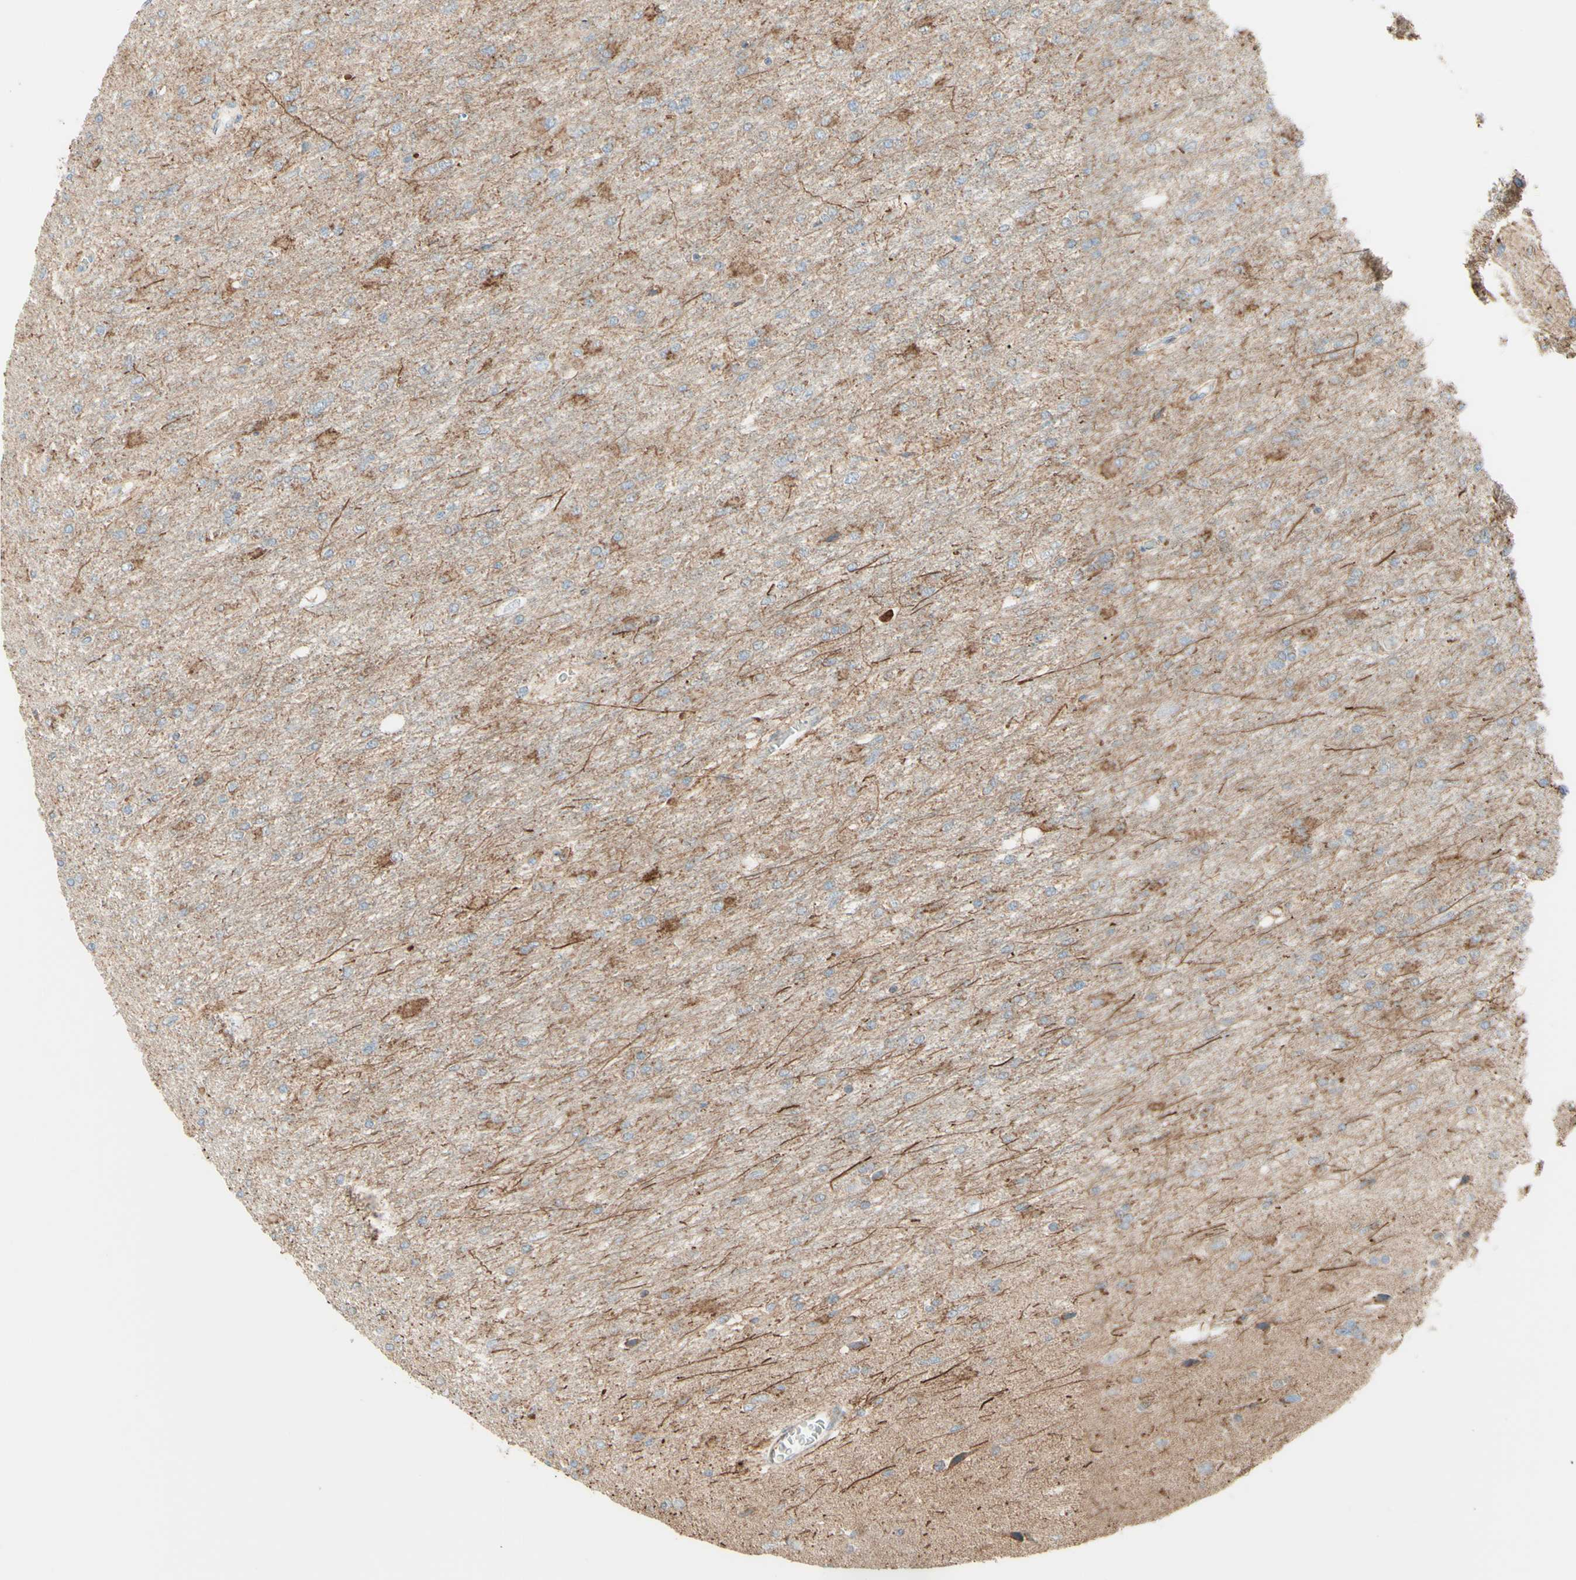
{"staining": {"intensity": "moderate", "quantity": "<25%", "location": "cytoplasmic/membranous"}, "tissue": "glioma", "cell_type": "Tumor cells", "image_type": "cancer", "snomed": [{"axis": "morphology", "description": "Glioma, malignant, High grade"}, {"axis": "topography", "description": "Cerebral cortex"}], "caption": "IHC (DAB) staining of glioma displays moderate cytoplasmic/membranous protein positivity in approximately <25% of tumor cells.", "gene": "ARMC10", "patient": {"sex": "female", "age": 36}}